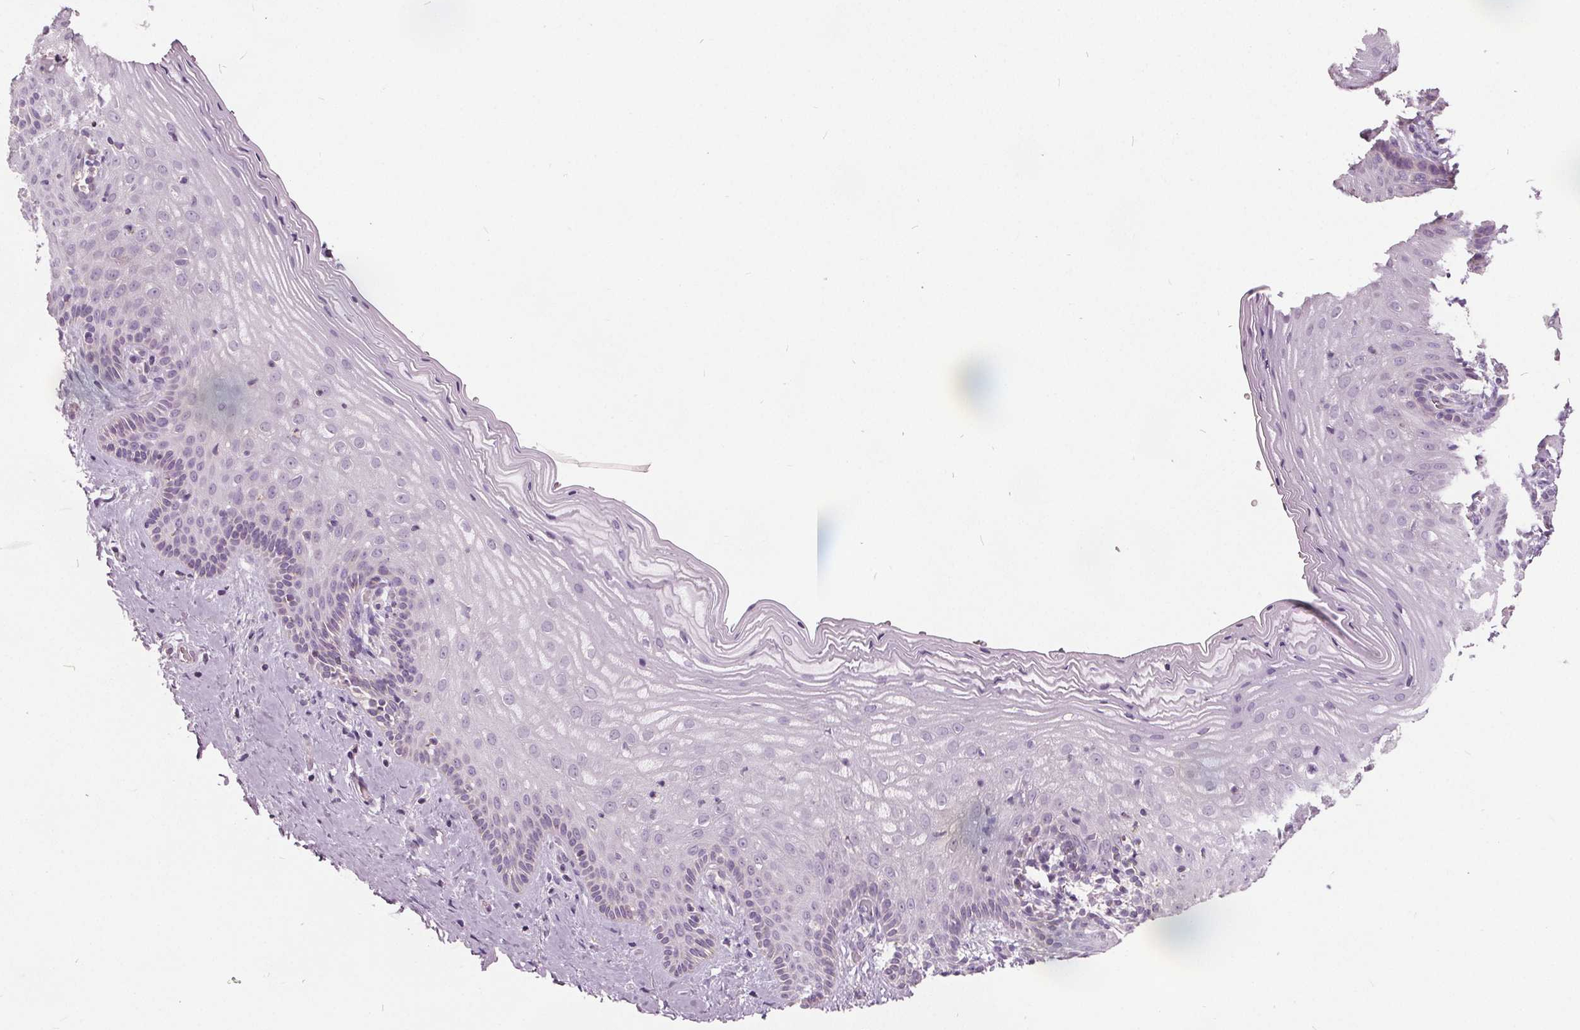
{"staining": {"intensity": "negative", "quantity": "none", "location": "none"}, "tissue": "vagina", "cell_type": "Squamous epithelial cells", "image_type": "normal", "snomed": [{"axis": "morphology", "description": "Normal tissue, NOS"}, {"axis": "topography", "description": "Vagina"}], "caption": "This is an immunohistochemistry (IHC) photomicrograph of normal human vagina. There is no staining in squamous epithelial cells.", "gene": "ECI2", "patient": {"sex": "female", "age": 45}}